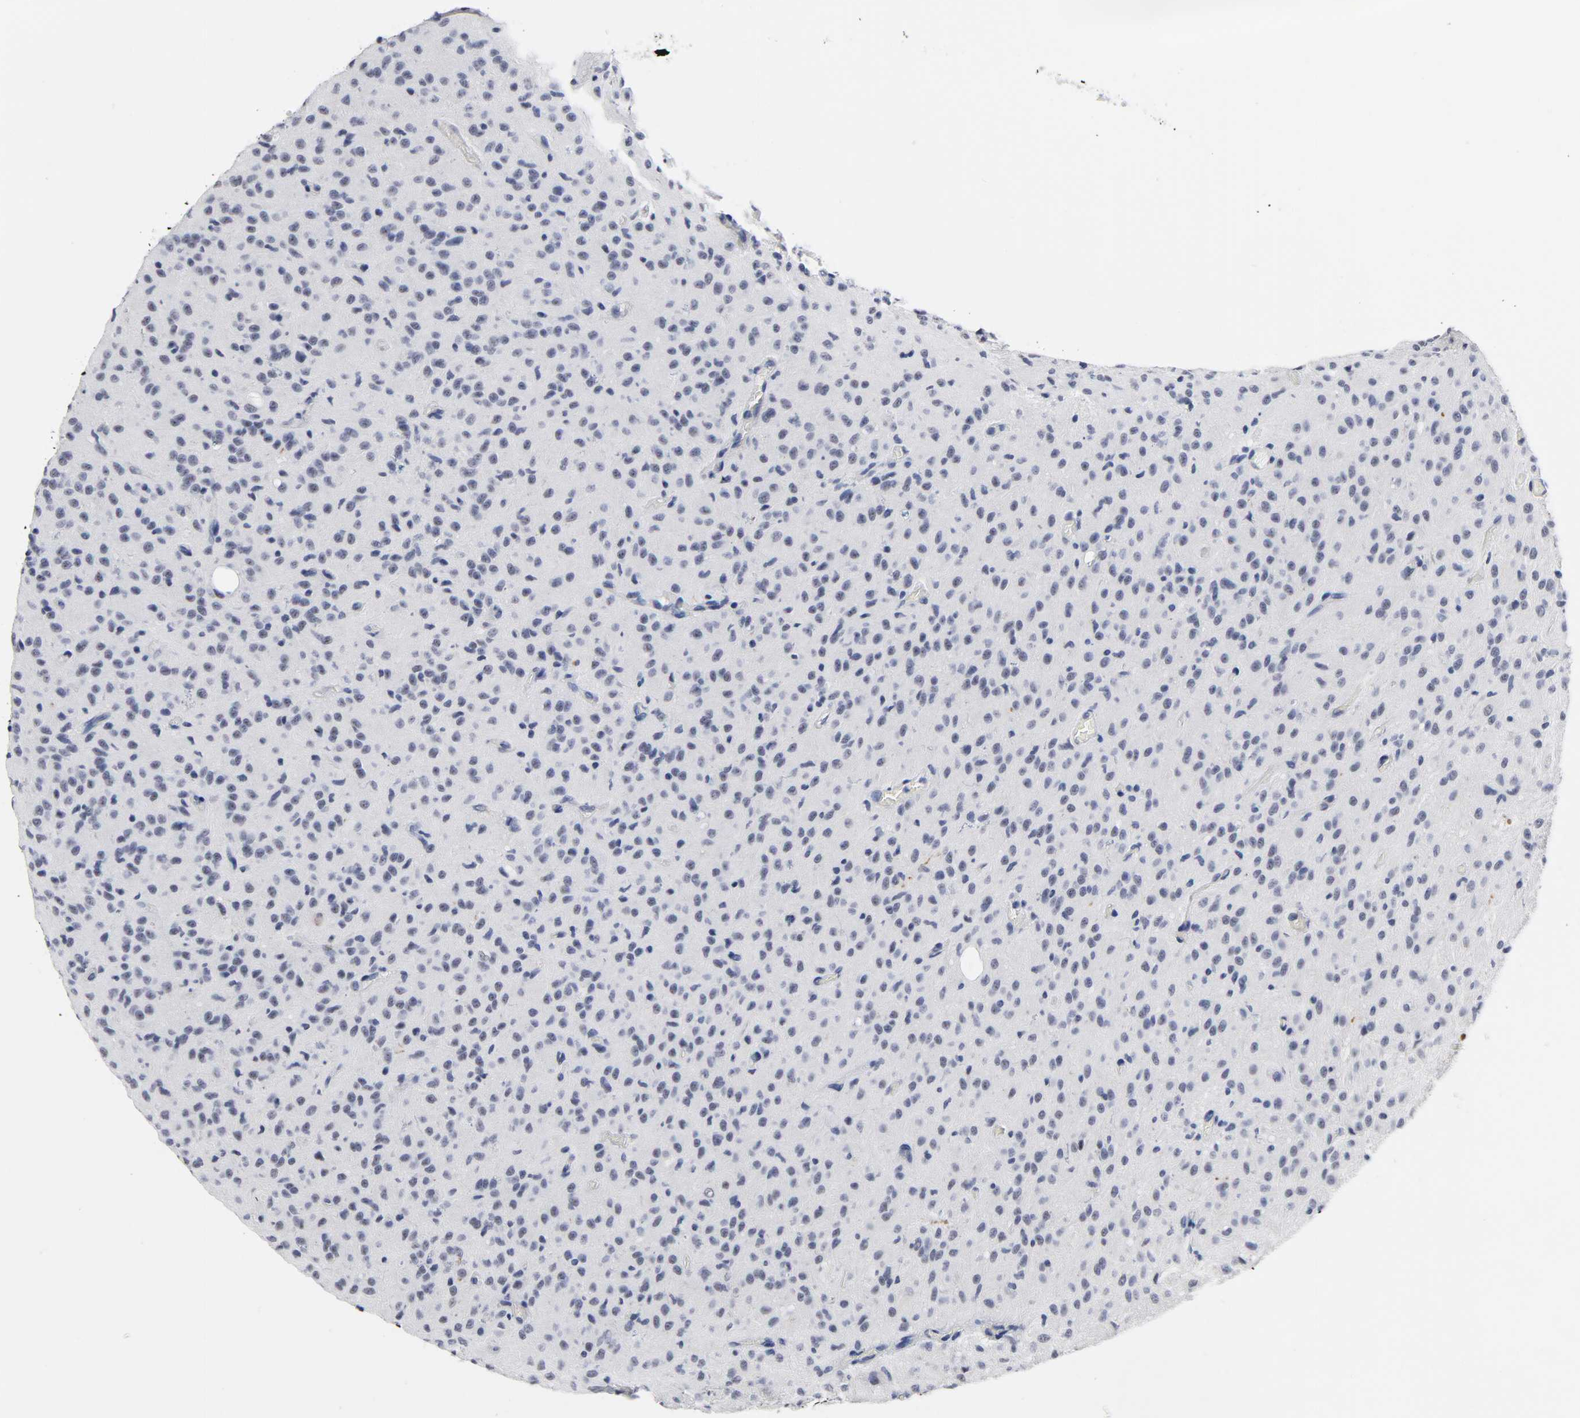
{"staining": {"intensity": "negative", "quantity": "none", "location": "none"}, "tissue": "glioma", "cell_type": "Tumor cells", "image_type": "cancer", "snomed": [{"axis": "morphology", "description": "Glioma, malignant, High grade"}, {"axis": "topography", "description": "Brain"}], "caption": "Glioma was stained to show a protein in brown. There is no significant positivity in tumor cells.", "gene": "GRHL2", "patient": {"sex": "female", "age": 59}}